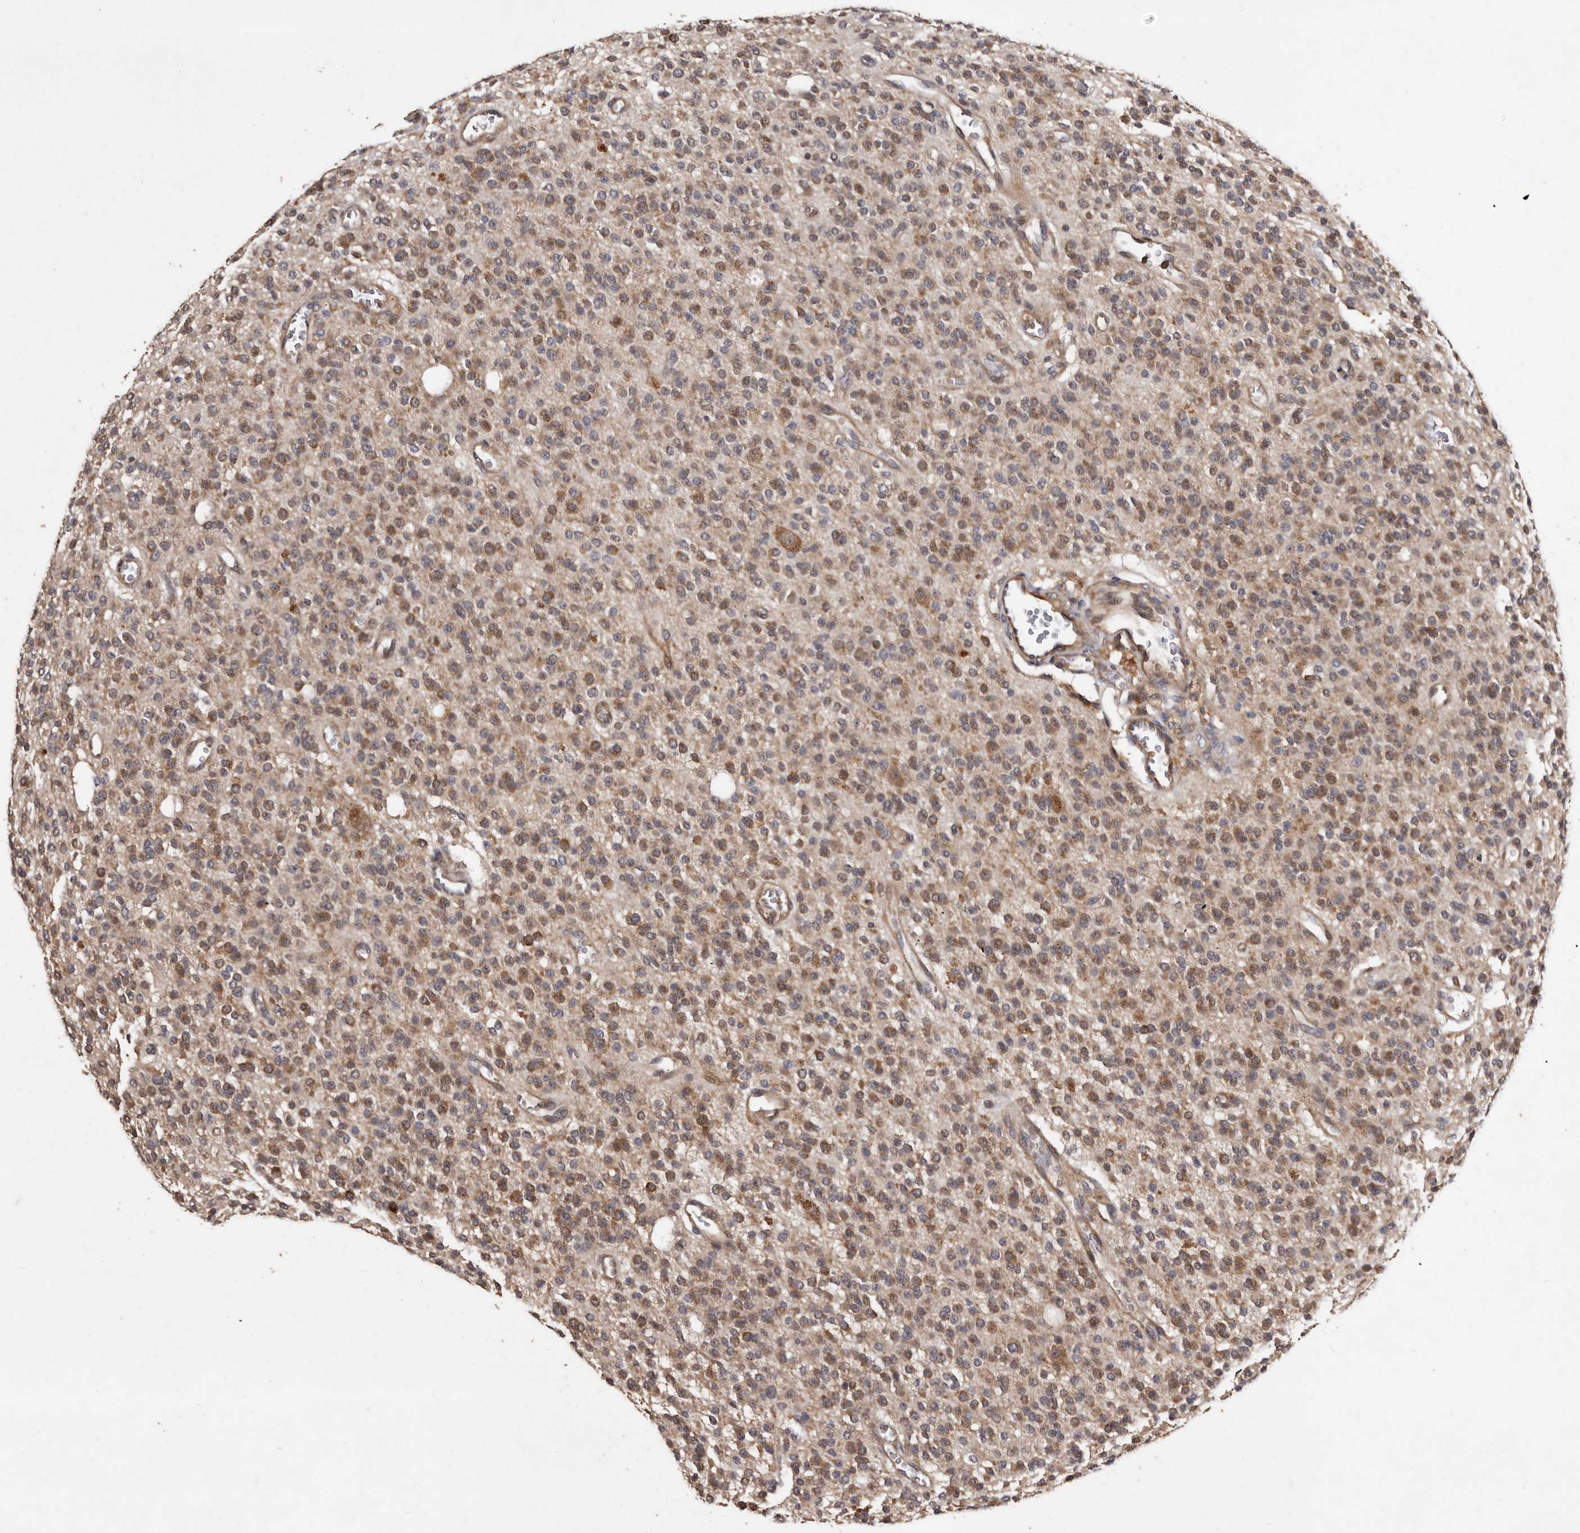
{"staining": {"intensity": "moderate", "quantity": ">75%", "location": "cytoplasmic/membranous"}, "tissue": "glioma", "cell_type": "Tumor cells", "image_type": "cancer", "snomed": [{"axis": "morphology", "description": "Glioma, malignant, High grade"}, {"axis": "topography", "description": "Brain"}], "caption": "Immunohistochemistry (IHC) (DAB) staining of human high-grade glioma (malignant) shows moderate cytoplasmic/membranous protein positivity in about >75% of tumor cells.", "gene": "MKRN3", "patient": {"sex": "male", "age": 34}}